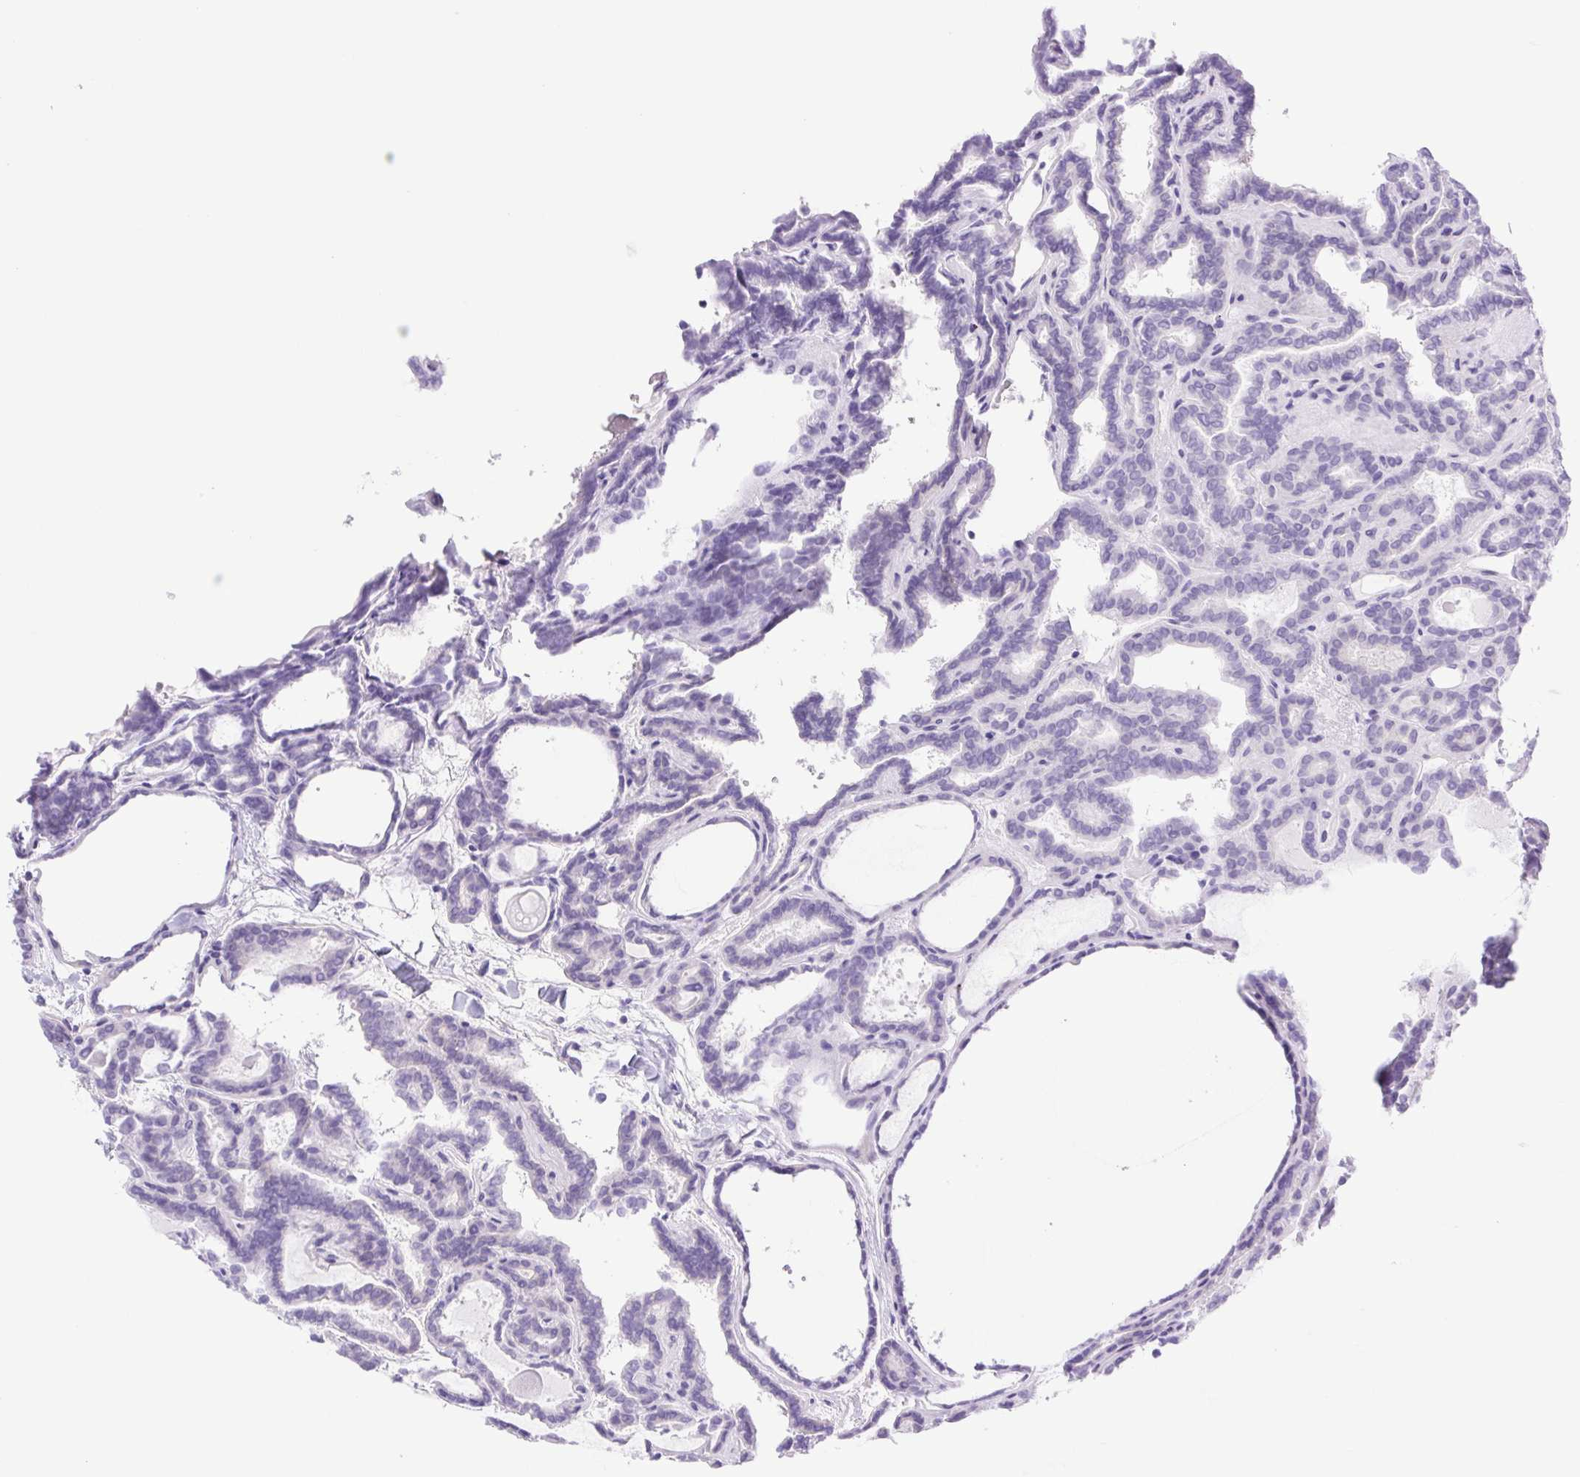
{"staining": {"intensity": "negative", "quantity": "none", "location": "none"}, "tissue": "thyroid cancer", "cell_type": "Tumor cells", "image_type": "cancer", "snomed": [{"axis": "morphology", "description": "Papillary adenocarcinoma, NOS"}, {"axis": "topography", "description": "Thyroid gland"}], "caption": "The image demonstrates no staining of tumor cells in thyroid cancer.", "gene": "CDSN", "patient": {"sex": "female", "age": 46}}